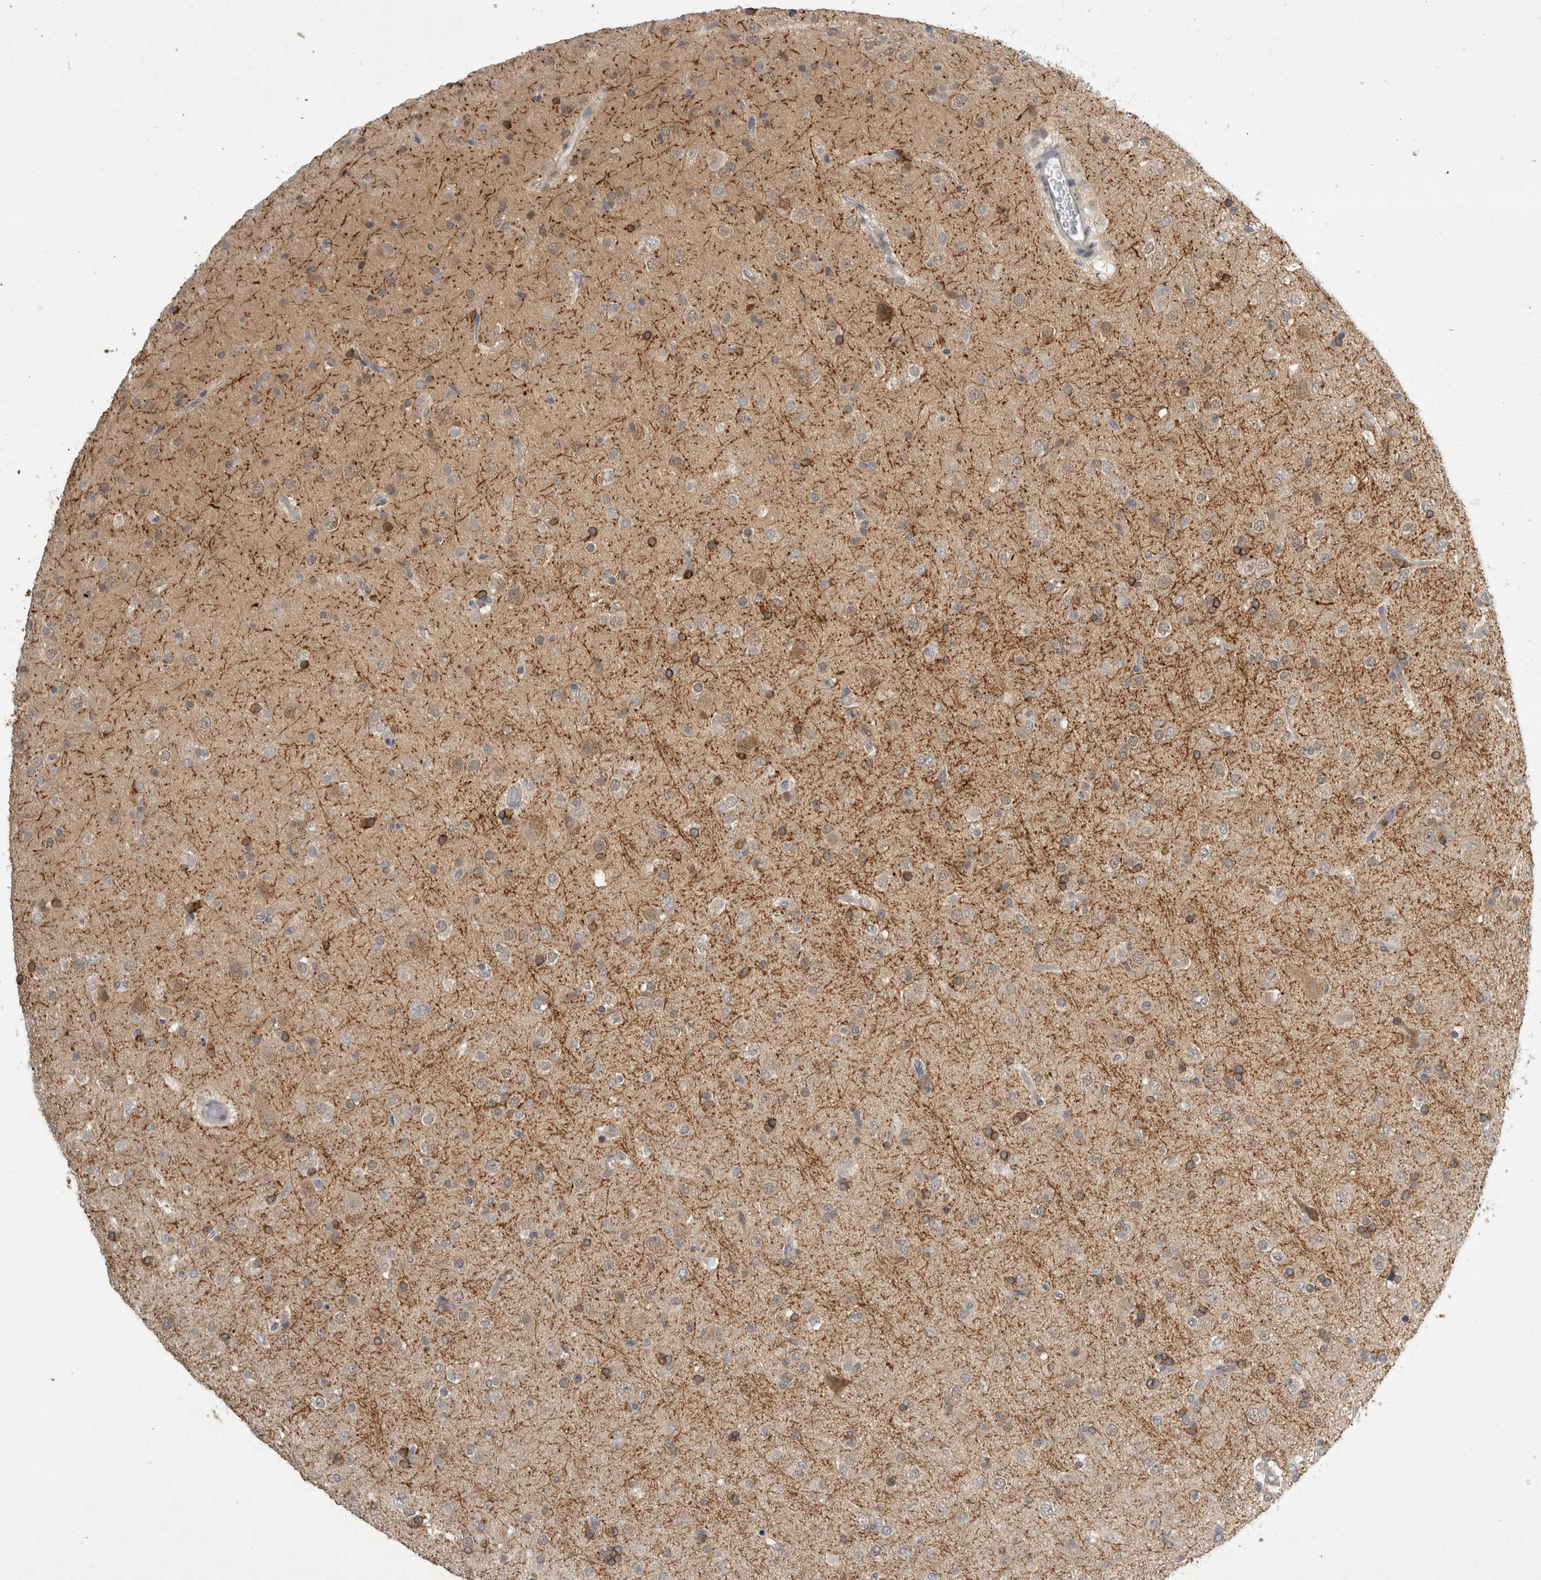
{"staining": {"intensity": "weak", "quantity": "<25%", "location": "cytoplasmic/membranous"}, "tissue": "glioma", "cell_type": "Tumor cells", "image_type": "cancer", "snomed": [{"axis": "morphology", "description": "Glioma, malignant, Low grade"}, {"axis": "topography", "description": "Brain"}], "caption": "Glioma was stained to show a protein in brown. There is no significant expression in tumor cells. Brightfield microscopy of immunohistochemistry stained with DAB (3,3'-diaminobenzidine) (brown) and hematoxylin (blue), captured at high magnification.", "gene": "AASDHPPT", "patient": {"sex": "male", "age": 65}}